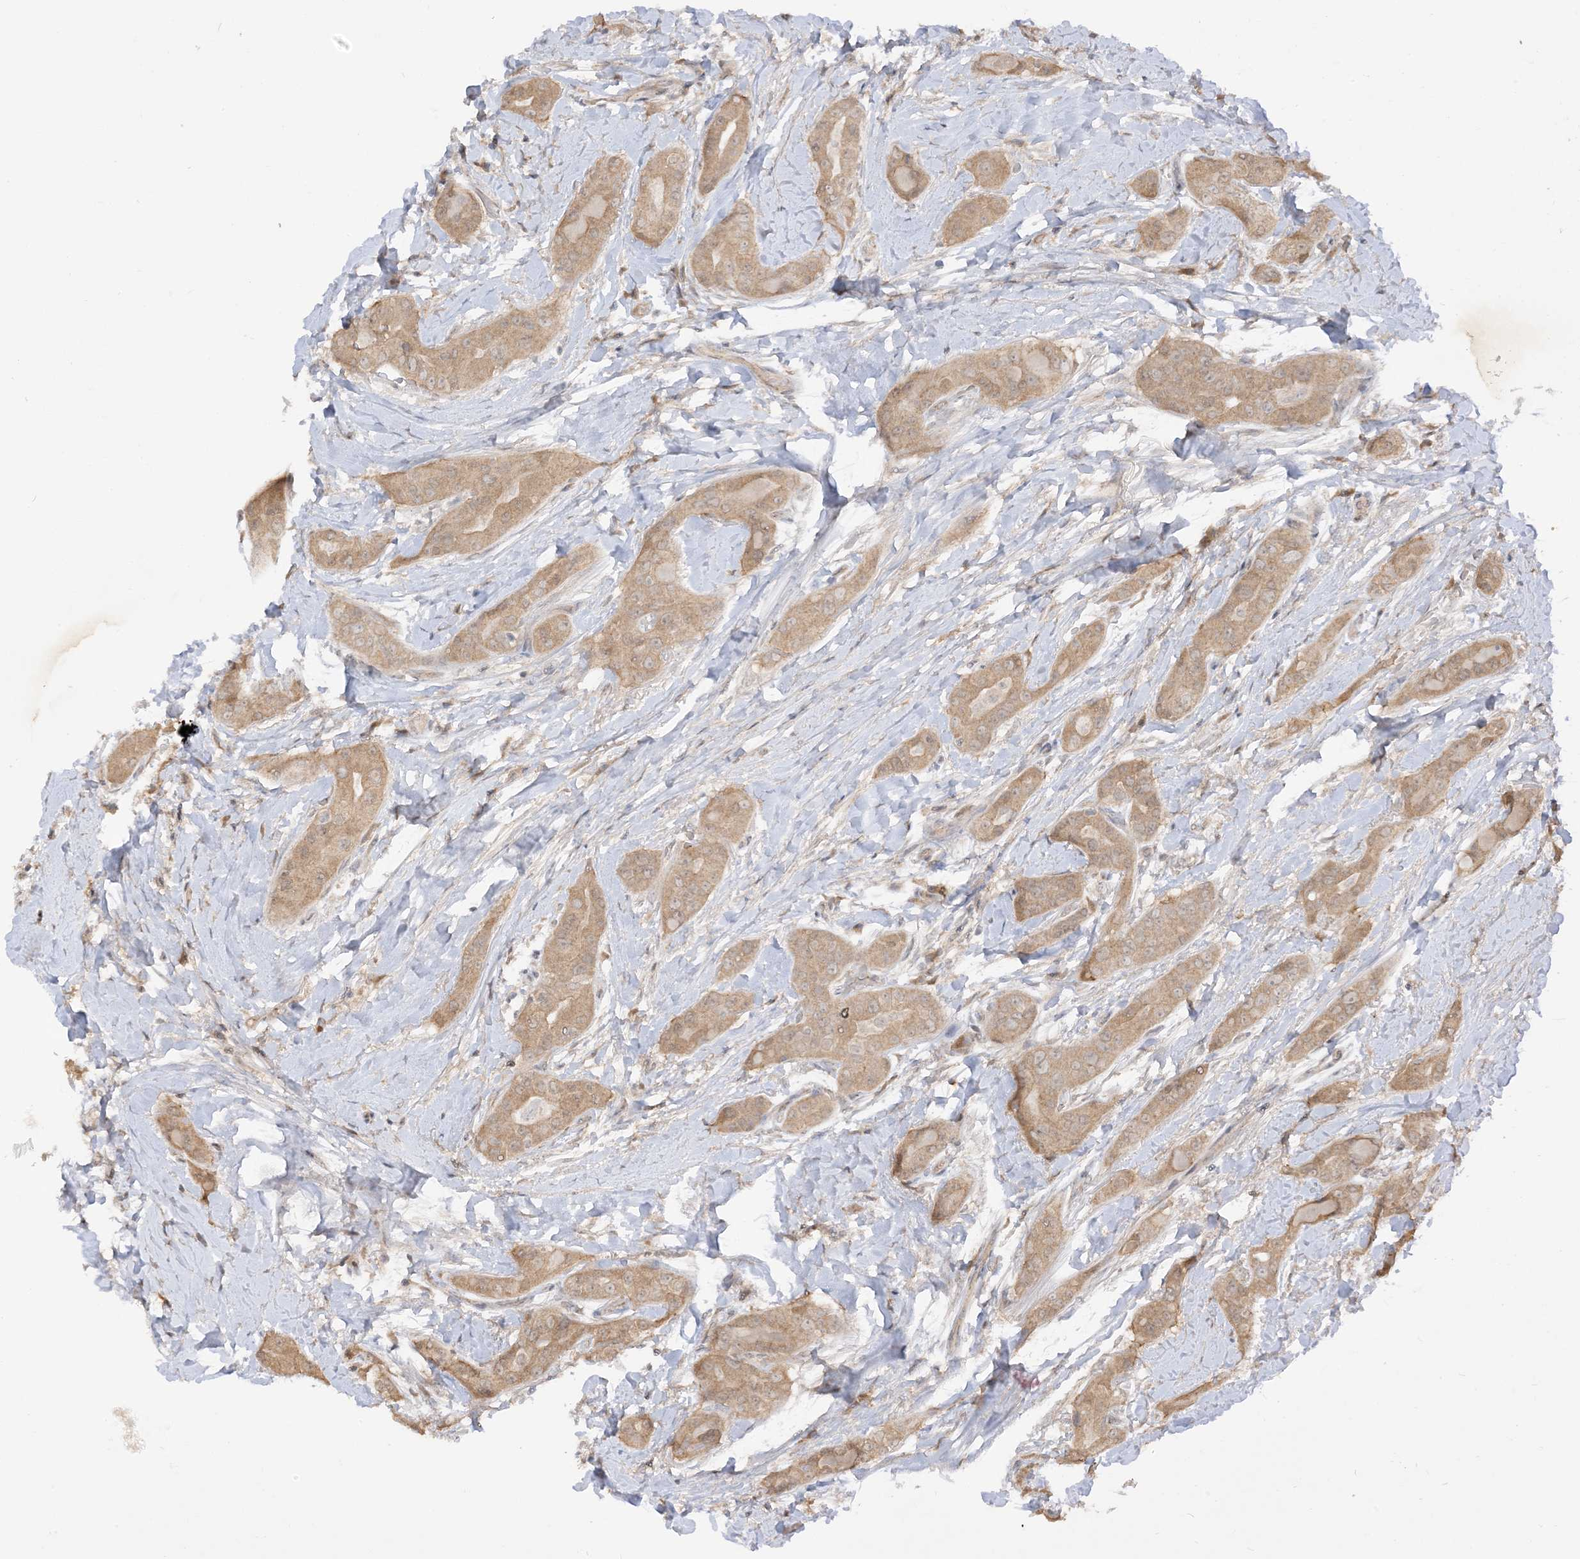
{"staining": {"intensity": "weak", "quantity": ">75%", "location": "cytoplasmic/membranous"}, "tissue": "thyroid cancer", "cell_type": "Tumor cells", "image_type": "cancer", "snomed": [{"axis": "morphology", "description": "Papillary adenocarcinoma, NOS"}, {"axis": "topography", "description": "Thyroid gland"}], "caption": "The image demonstrates staining of thyroid papillary adenocarcinoma, revealing weak cytoplasmic/membranous protein staining (brown color) within tumor cells.", "gene": "TBCC", "patient": {"sex": "male", "age": 33}}